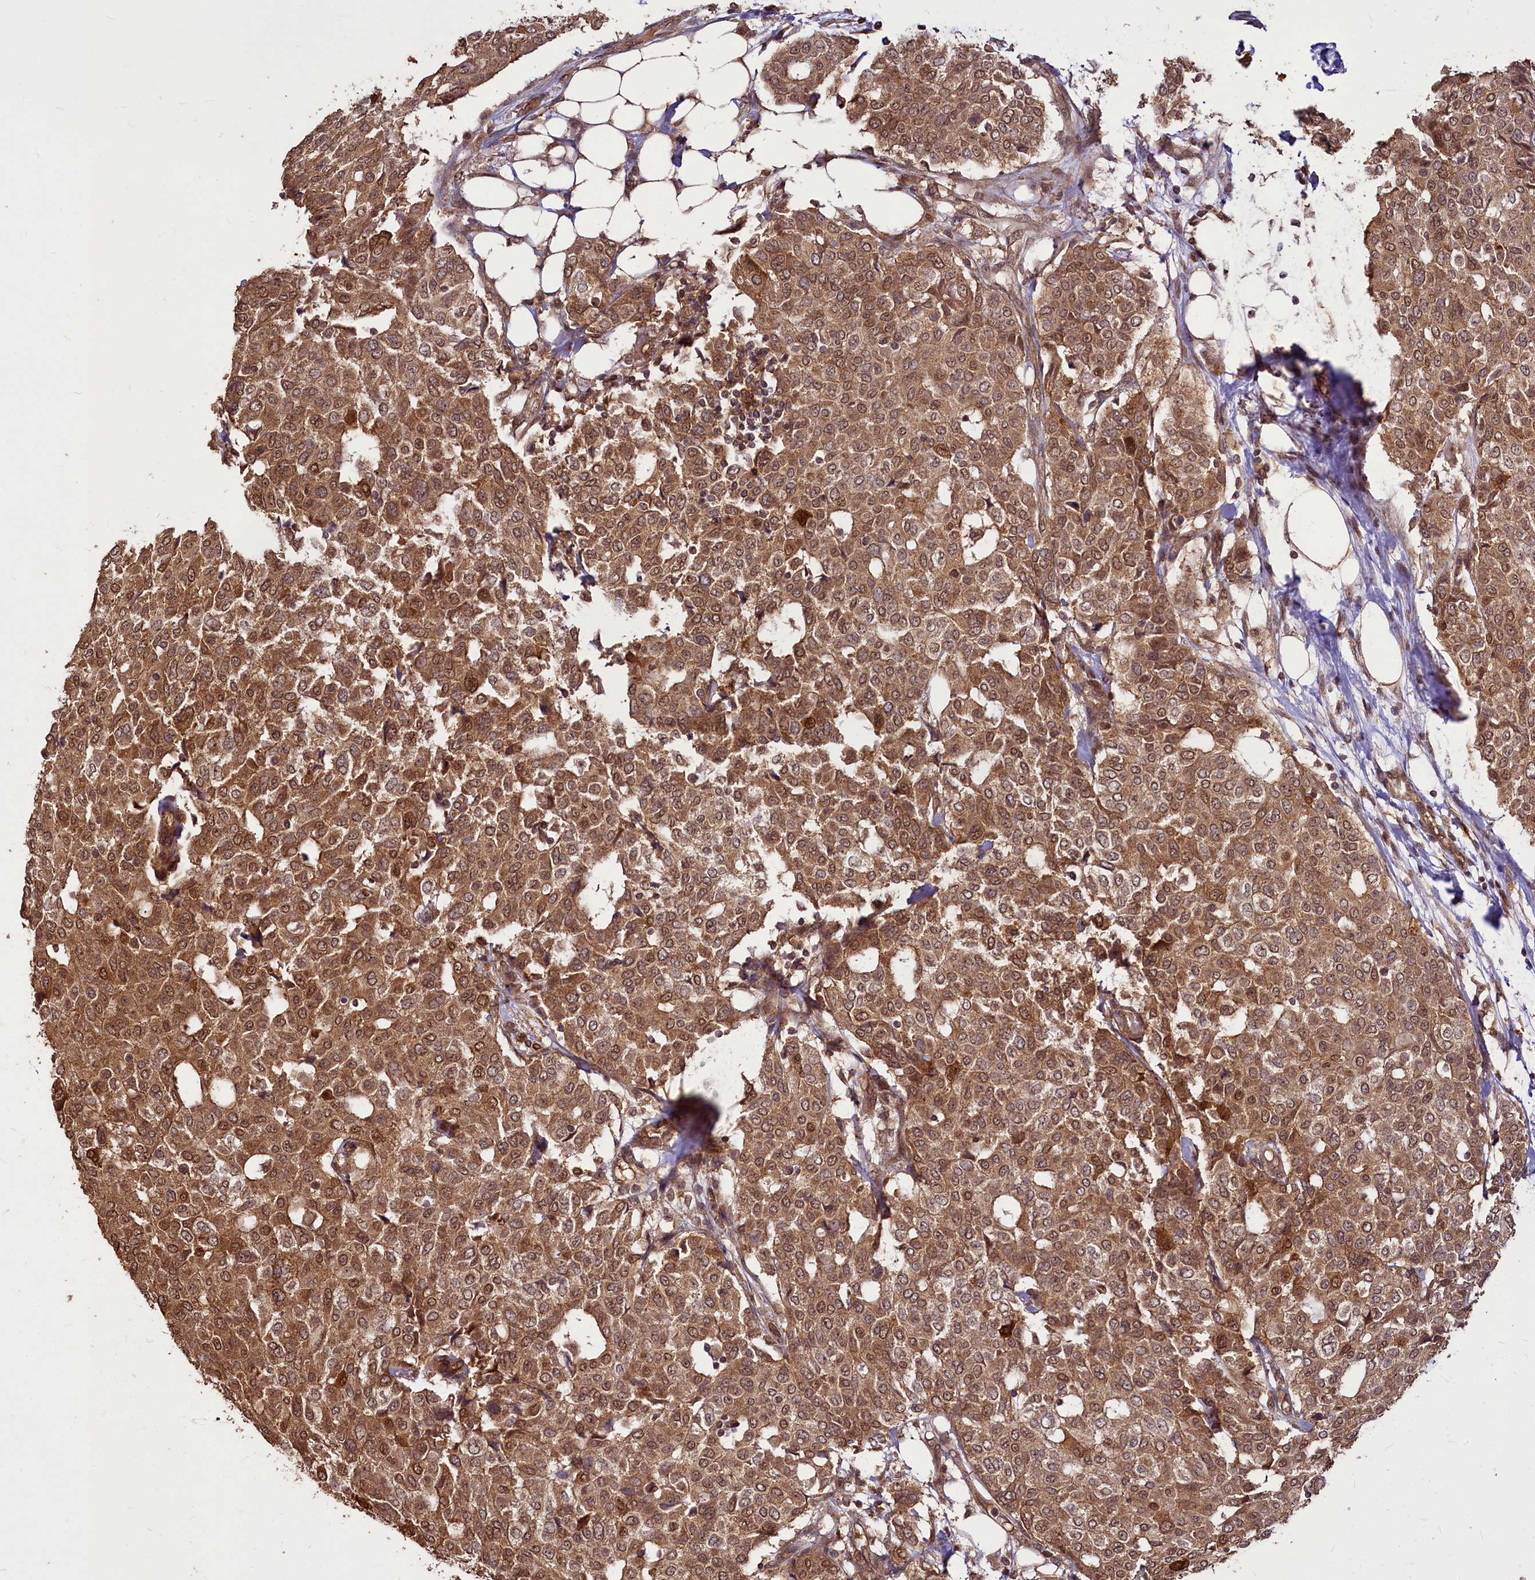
{"staining": {"intensity": "moderate", "quantity": ">75%", "location": "cytoplasmic/membranous,nuclear"}, "tissue": "breast cancer", "cell_type": "Tumor cells", "image_type": "cancer", "snomed": [{"axis": "morphology", "description": "Lobular carcinoma"}, {"axis": "topography", "description": "Breast"}], "caption": "Moderate cytoplasmic/membranous and nuclear protein expression is seen in about >75% of tumor cells in breast cancer.", "gene": "VPS51", "patient": {"sex": "female", "age": 51}}